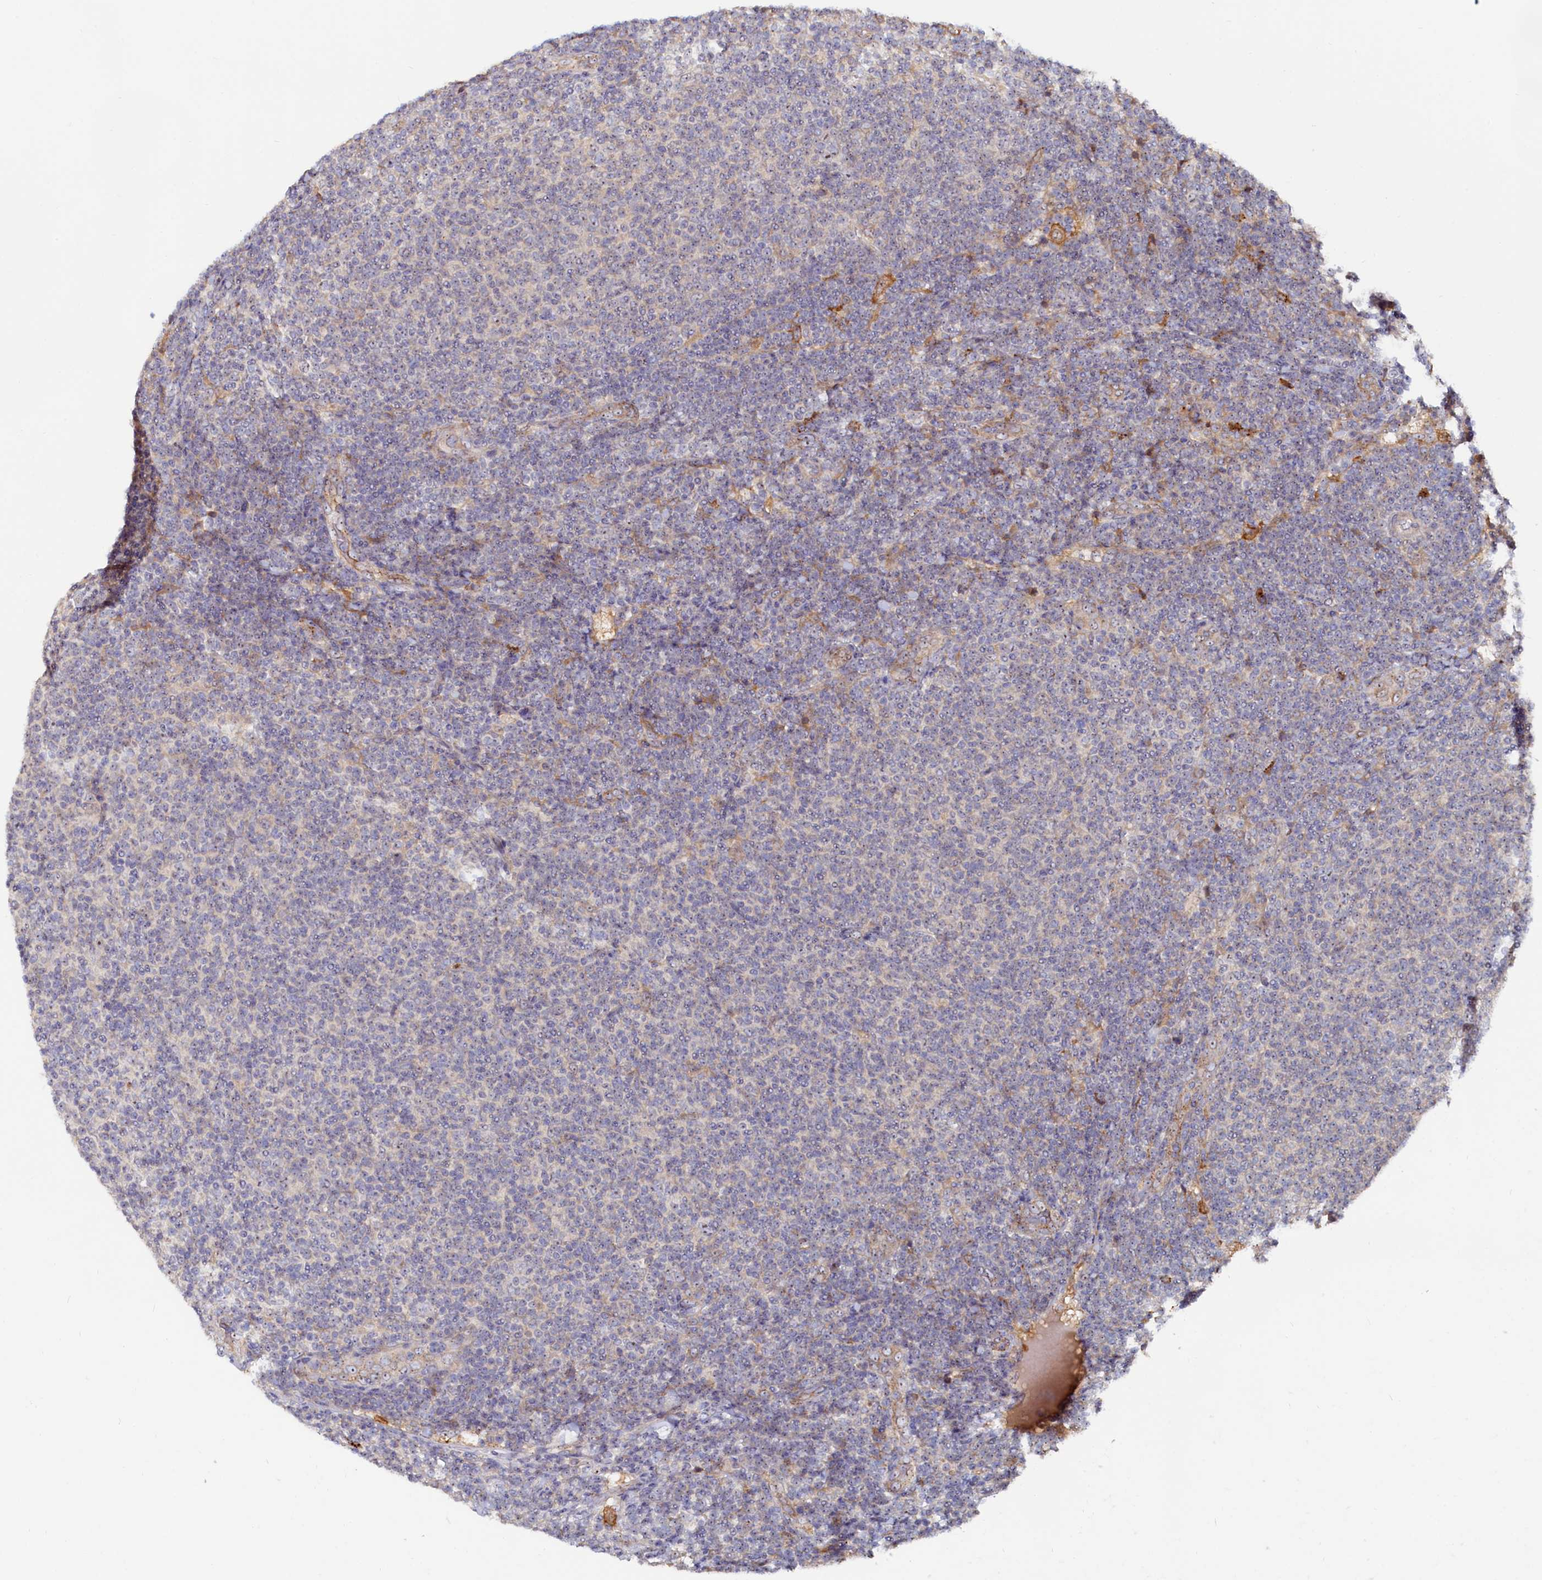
{"staining": {"intensity": "negative", "quantity": "none", "location": "none"}, "tissue": "lymphoma", "cell_type": "Tumor cells", "image_type": "cancer", "snomed": [{"axis": "morphology", "description": "Malignant lymphoma, non-Hodgkin's type, Low grade"}, {"axis": "topography", "description": "Lymph node"}], "caption": "Immunohistochemical staining of malignant lymphoma, non-Hodgkin's type (low-grade) demonstrates no significant expression in tumor cells. (Brightfield microscopy of DAB immunohistochemistry at high magnification).", "gene": "RGS7BP", "patient": {"sex": "male", "age": 66}}